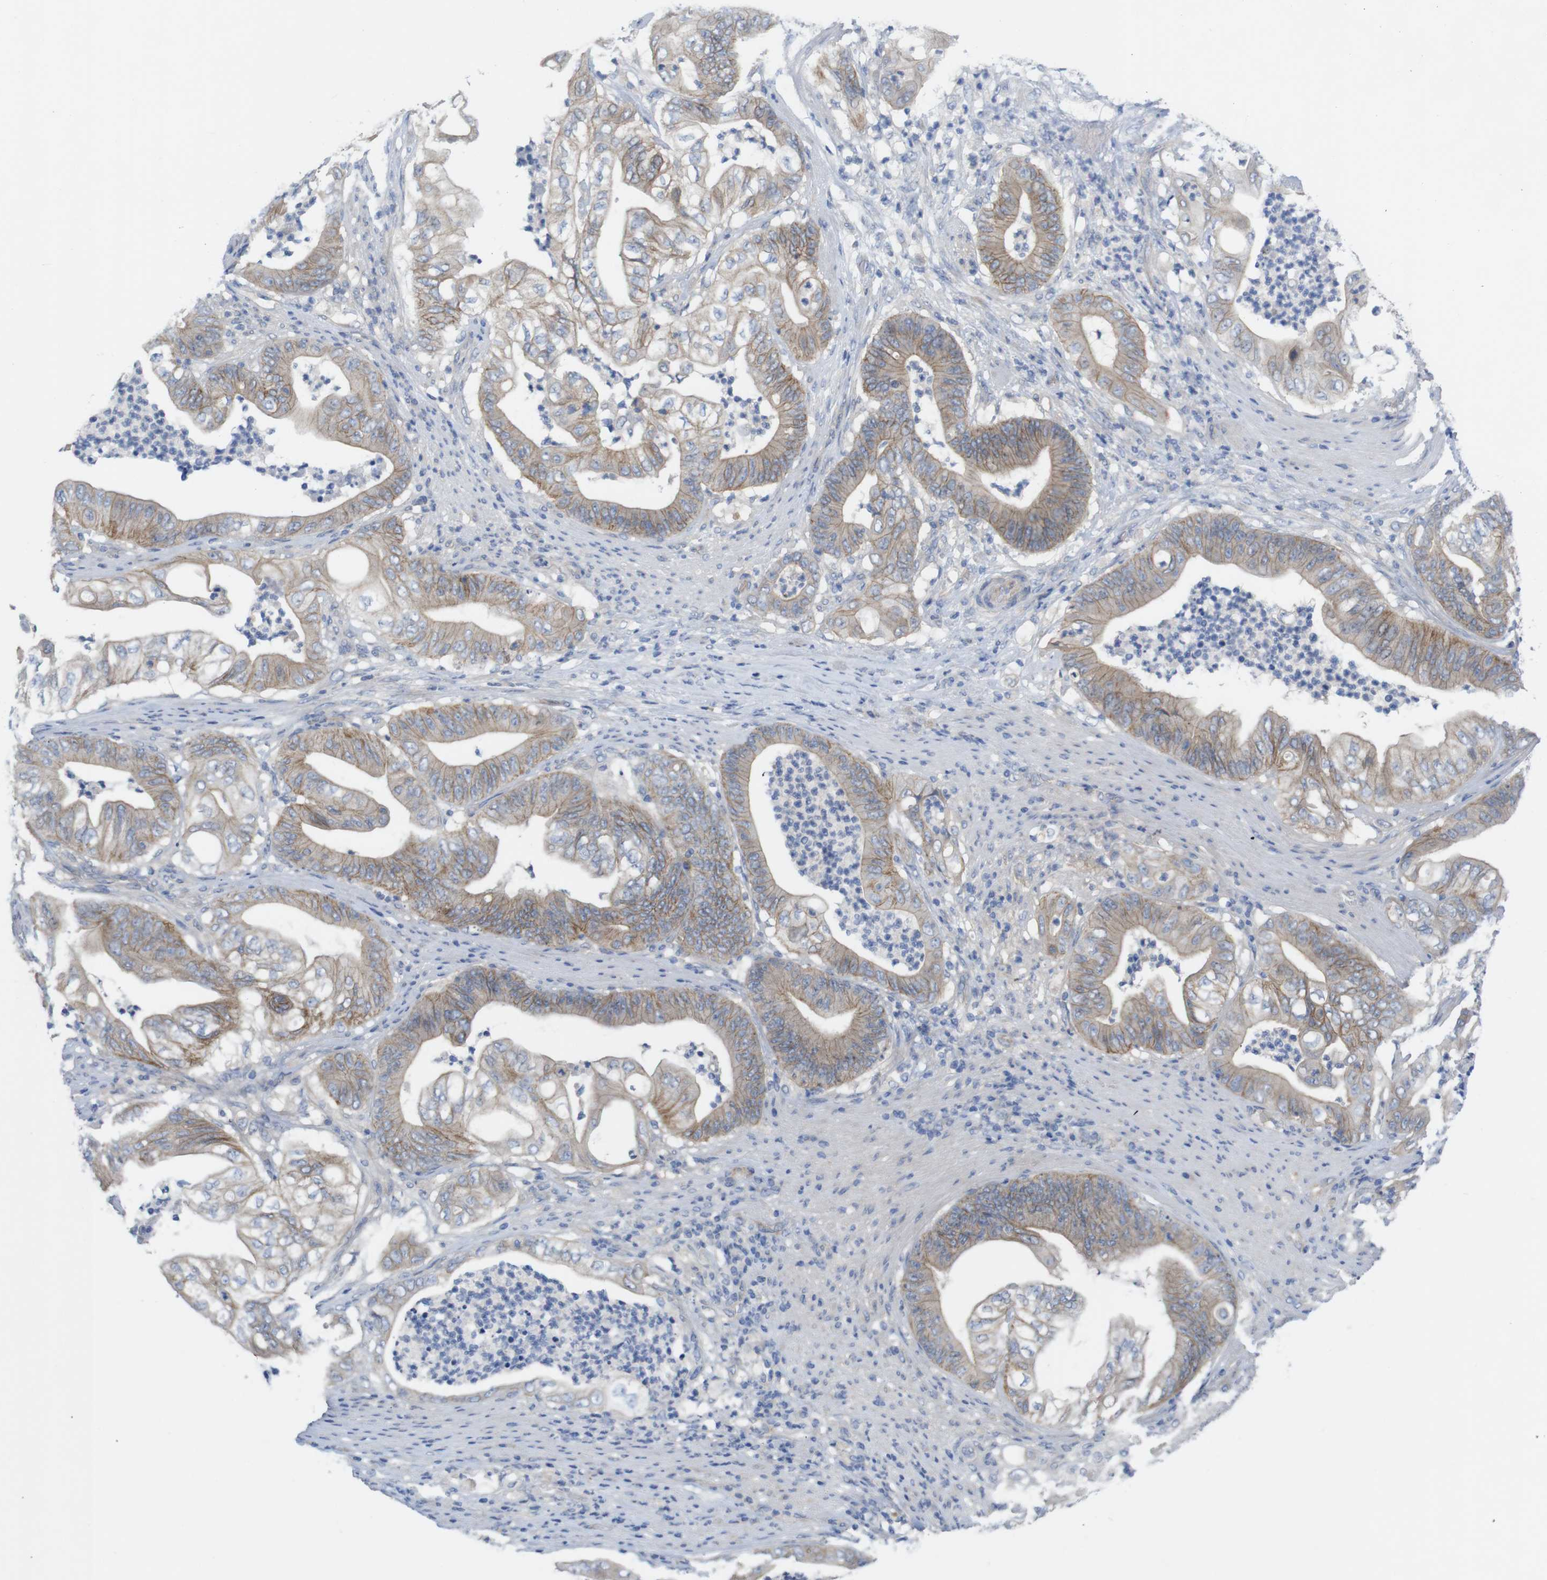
{"staining": {"intensity": "moderate", "quantity": "25%-75%", "location": "cytoplasmic/membranous"}, "tissue": "stomach cancer", "cell_type": "Tumor cells", "image_type": "cancer", "snomed": [{"axis": "morphology", "description": "Adenocarcinoma, NOS"}, {"axis": "topography", "description": "Stomach"}], "caption": "Immunohistochemistry (IHC) image of human stomach cancer (adenocarcinoma) stained for a protein (brown), which exhibits medium levels of moderate cytoplasmic/membranous expression in about 25%-75% of tumor cells.", "gene": "KIDINS220", "patient": {"sex": "female", "age": 73}}